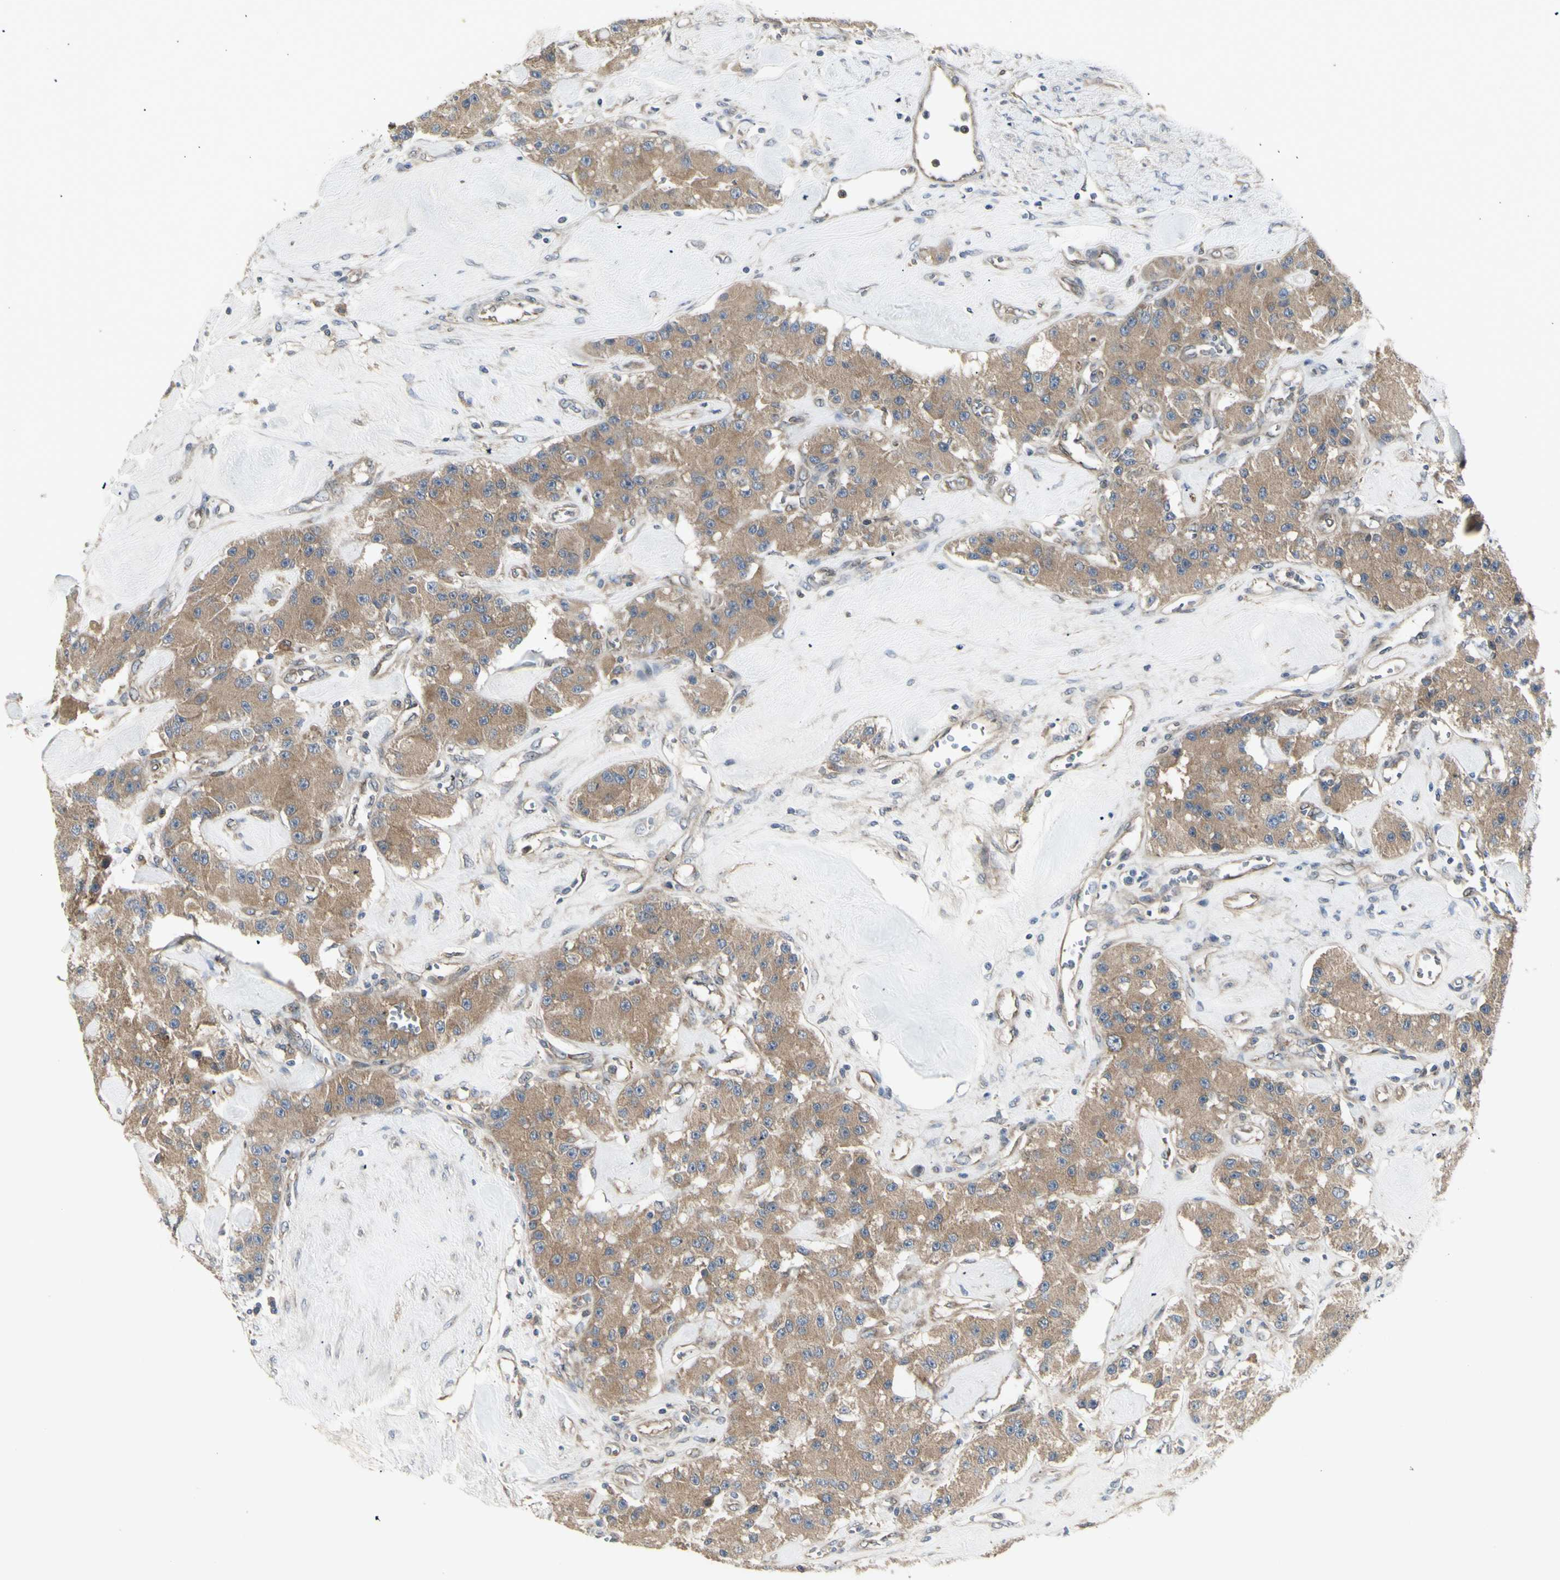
{"staining": {"intensity": "moderate", "quantity": ">75%", "location": "cytoplasmic/membranous"}, "tissue": "carcinoid", "cell_type": "Tumor cells", "image_type": "cancer", "snomed": [{"axis": "morphology", "description": "Carcinoid, malignant, NOS"}, {"axis": "topography", "description": "Pancreas"}], "caption": "A histopathology image of carcinoid stained for a protein displays moderate cytoplasmic/membranous brown staining in tumor cells.", "gene": "CHURC1-FNTB", "patient": {"sex": "male", "age": 41}}